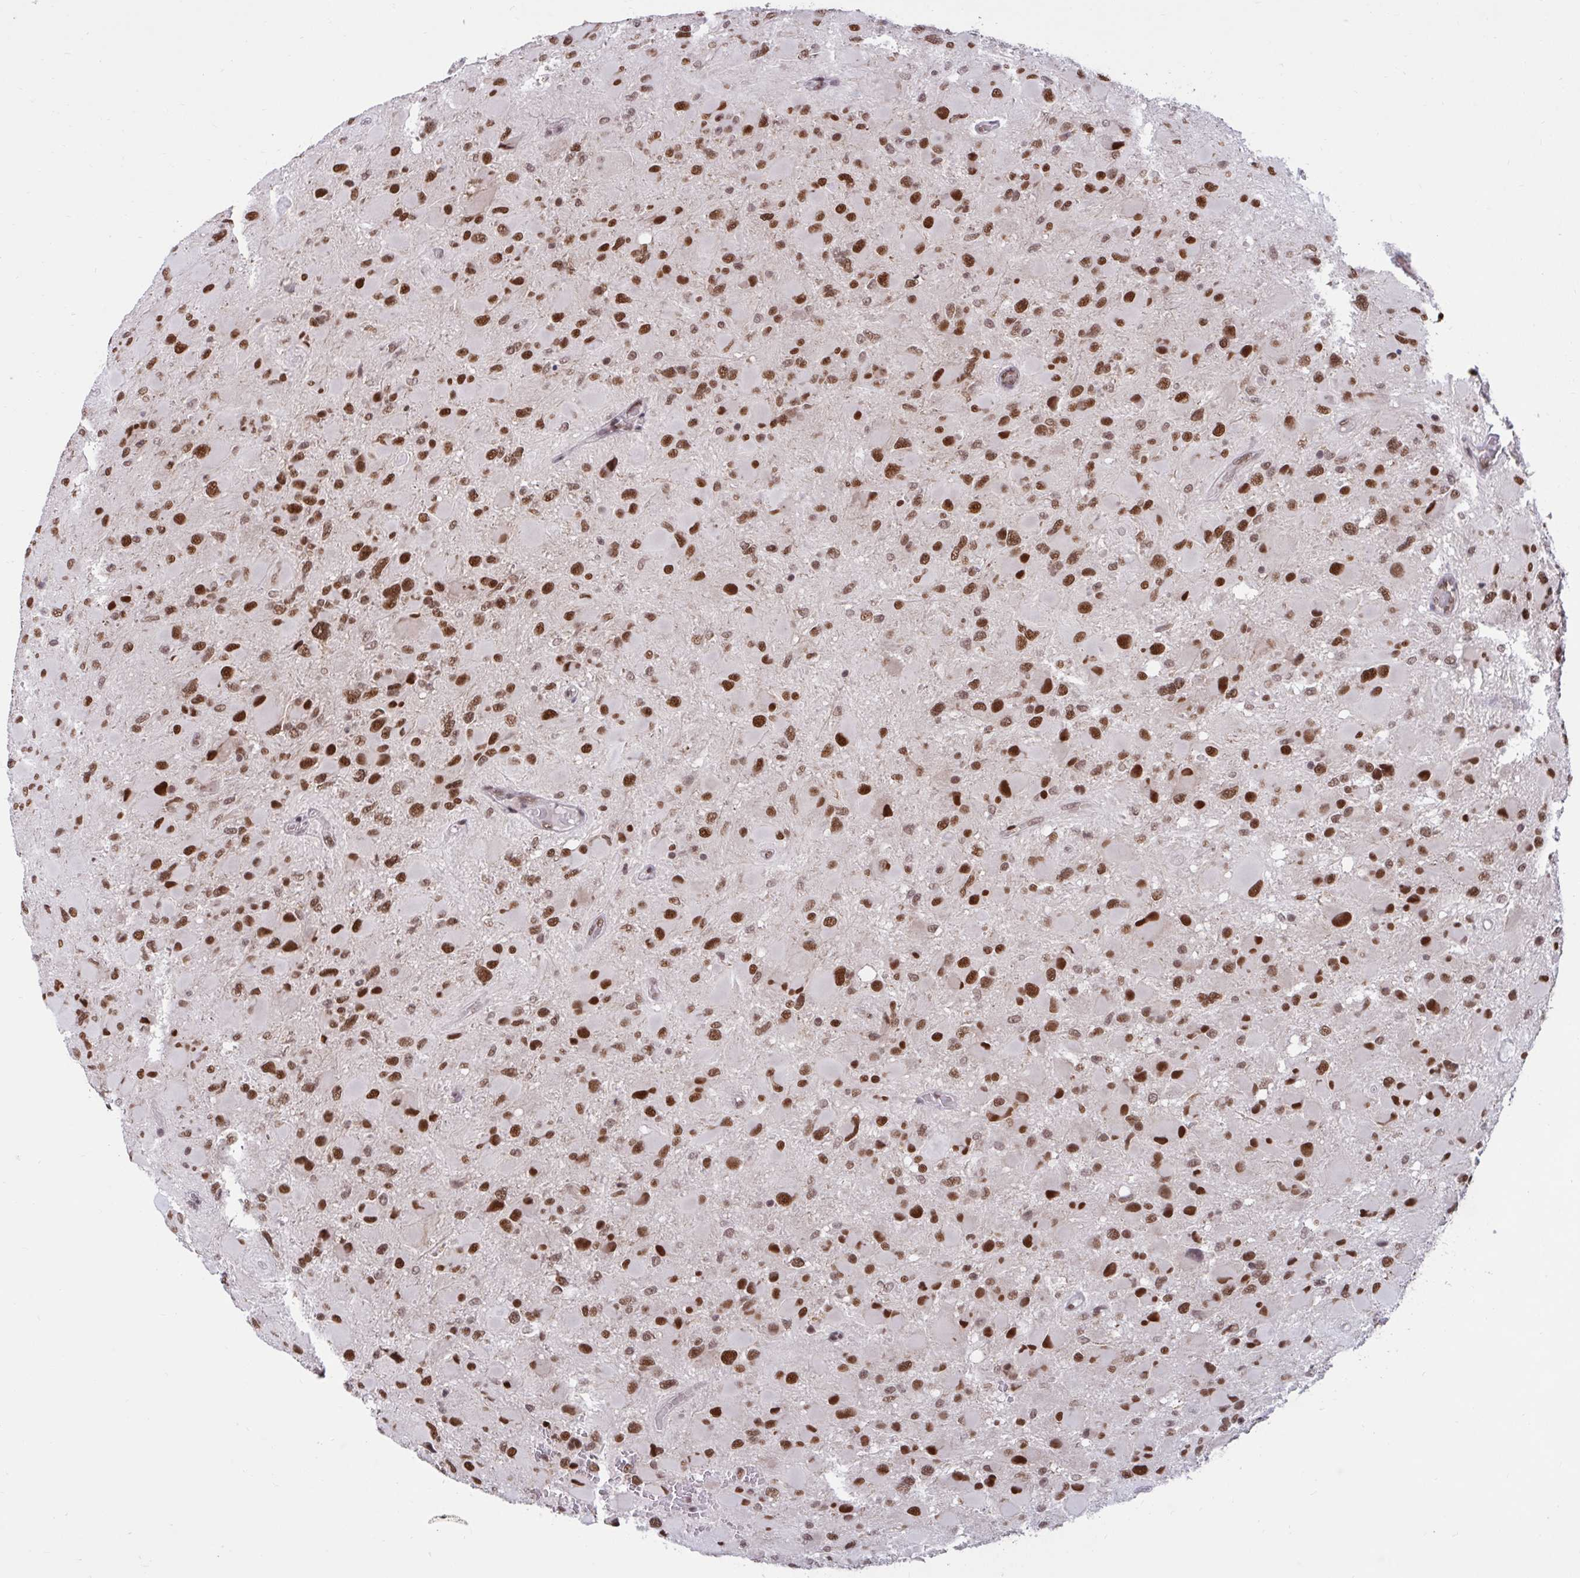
{"staining": {"intensity": "strong", "quantity": ">75%", "location": "nuclear"}, "tissue": "glioma", "cell_type": "Tumor cells", "image_type": "cancer", "snomed": [{"axis": "morphology", "description": "Glioma, malignant, High grade"}, {"axis": "topography", "description": "Cerebral cortex"}], "caption": "Glioma stained for a protein displays strong nuclear positivity in tumor cells.", "gene": "PHF10", "patient": {"sex": "female", "age": 36}}